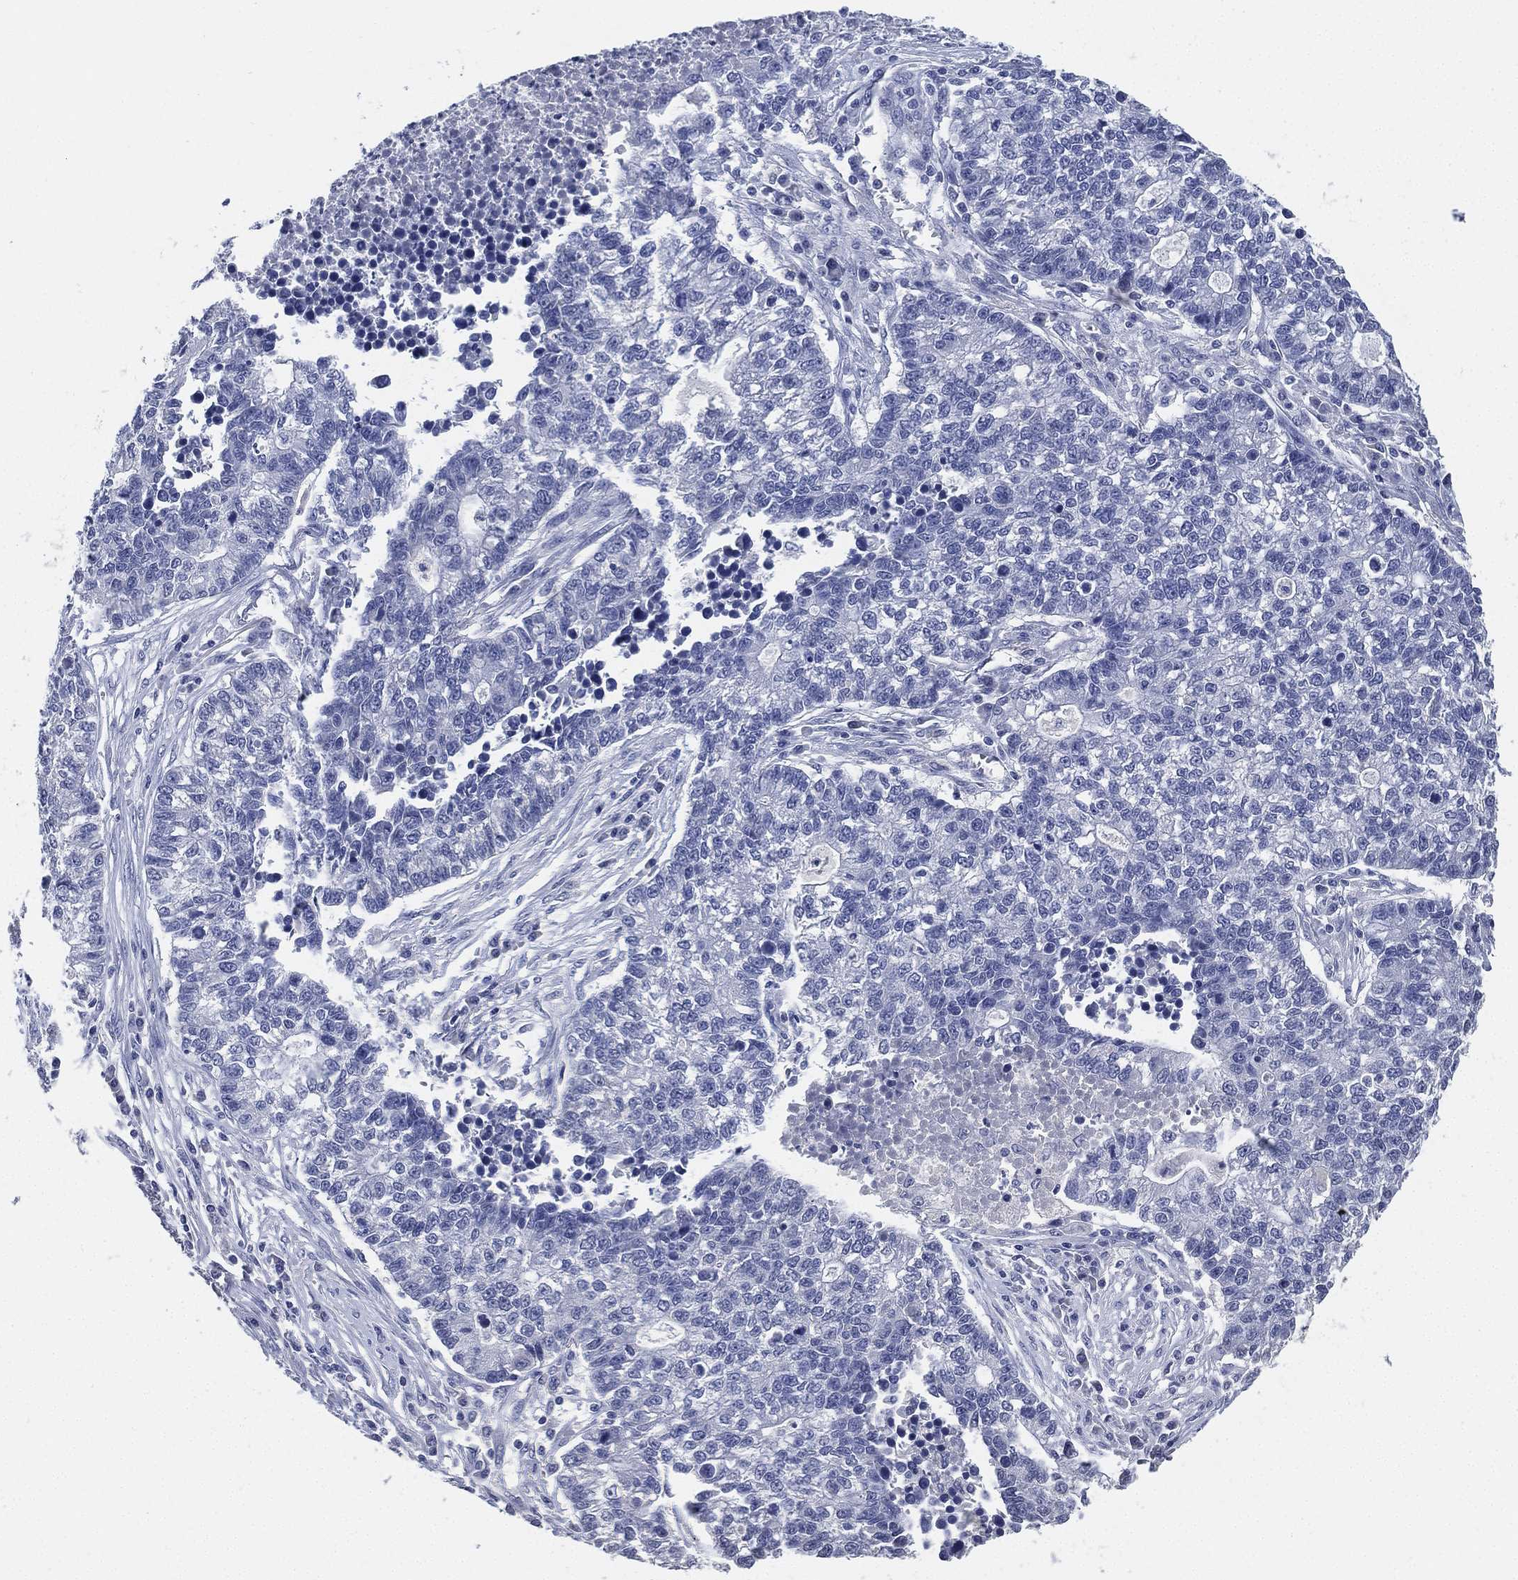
{"staining": {"intensity": "negative", "quantity": "none", "location": "none"}, "tissue": "lung cancer", "cell_type": "Tumor cells", "image_type": "cancer", "snomed": [{"axis": "morphology", "description": "Adenocarcinoma, NOS"}, {"axis": "topography", "description": "Lung"}], "caption": "Tumor cells show no significant positivity in adenocarcinoma (lung).", "gene": "IYD", "patient": {"sex": "male", "age": 57}}